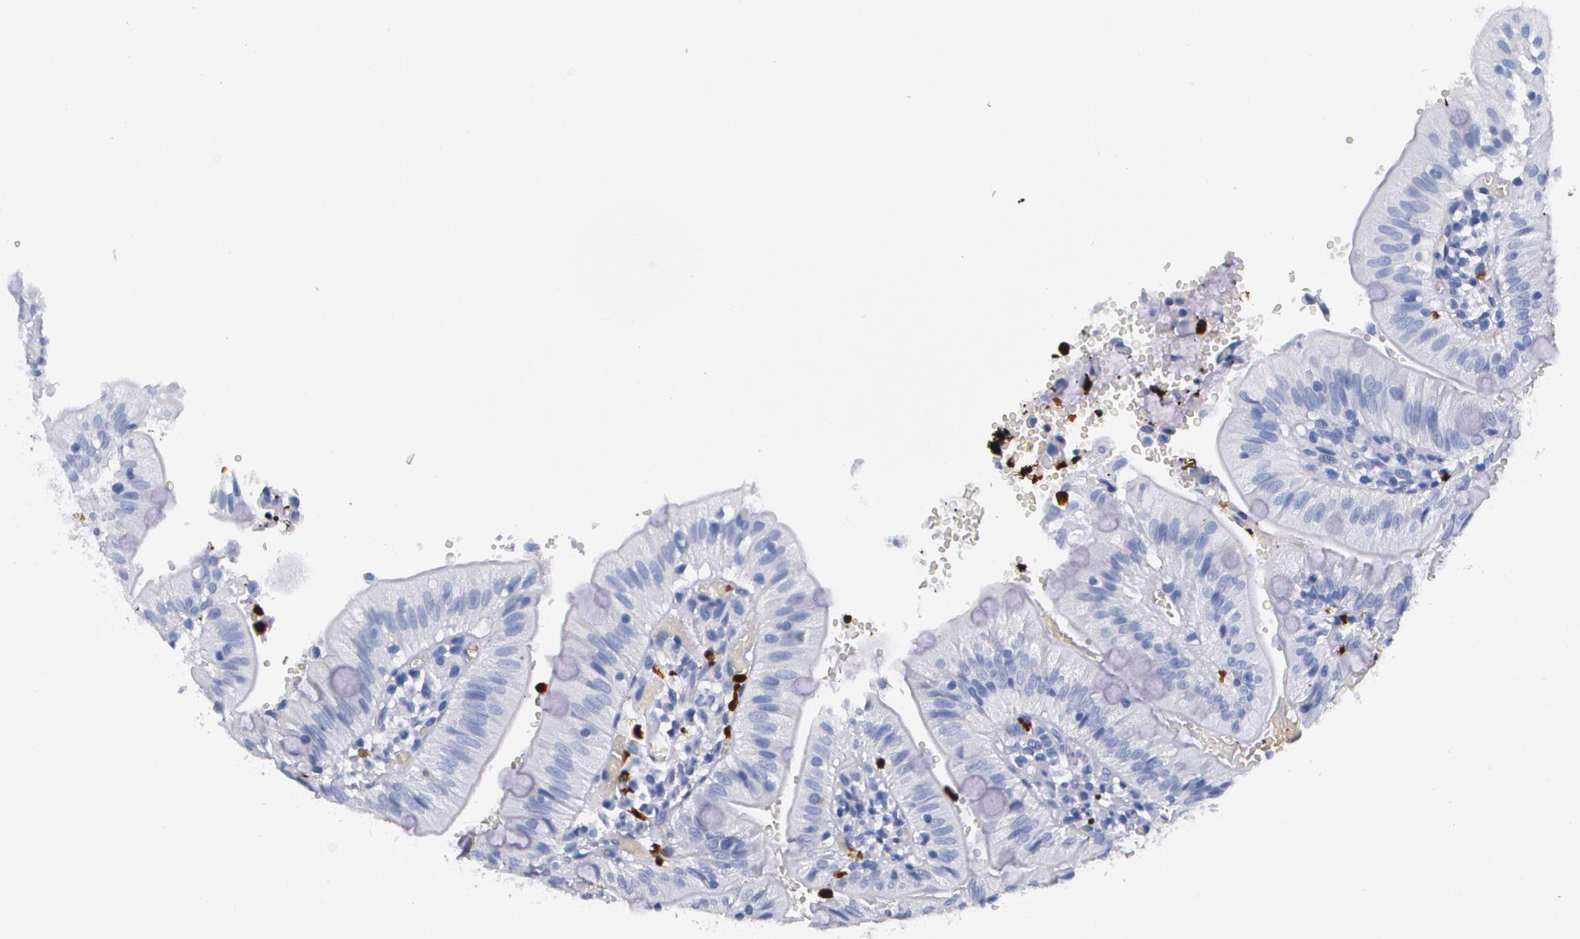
{"staining": {"intensity": "negative", "quantity": "none", "location": "none"}, "tissue": "small intestine", "cell_type": "Glandular cells", "image_type": "normal", "snomed": [{"axis": "morphology", "description": "Normal tissue, NOS"}, {"axis": "topography", "description": "Small intestine"}], "caption": "DAB immunohistochemical staining of benign human small intestine shows no significant staining in glandular cells.", "gene": "S100A8", "patient": {"sex": "male", "age": 71}}